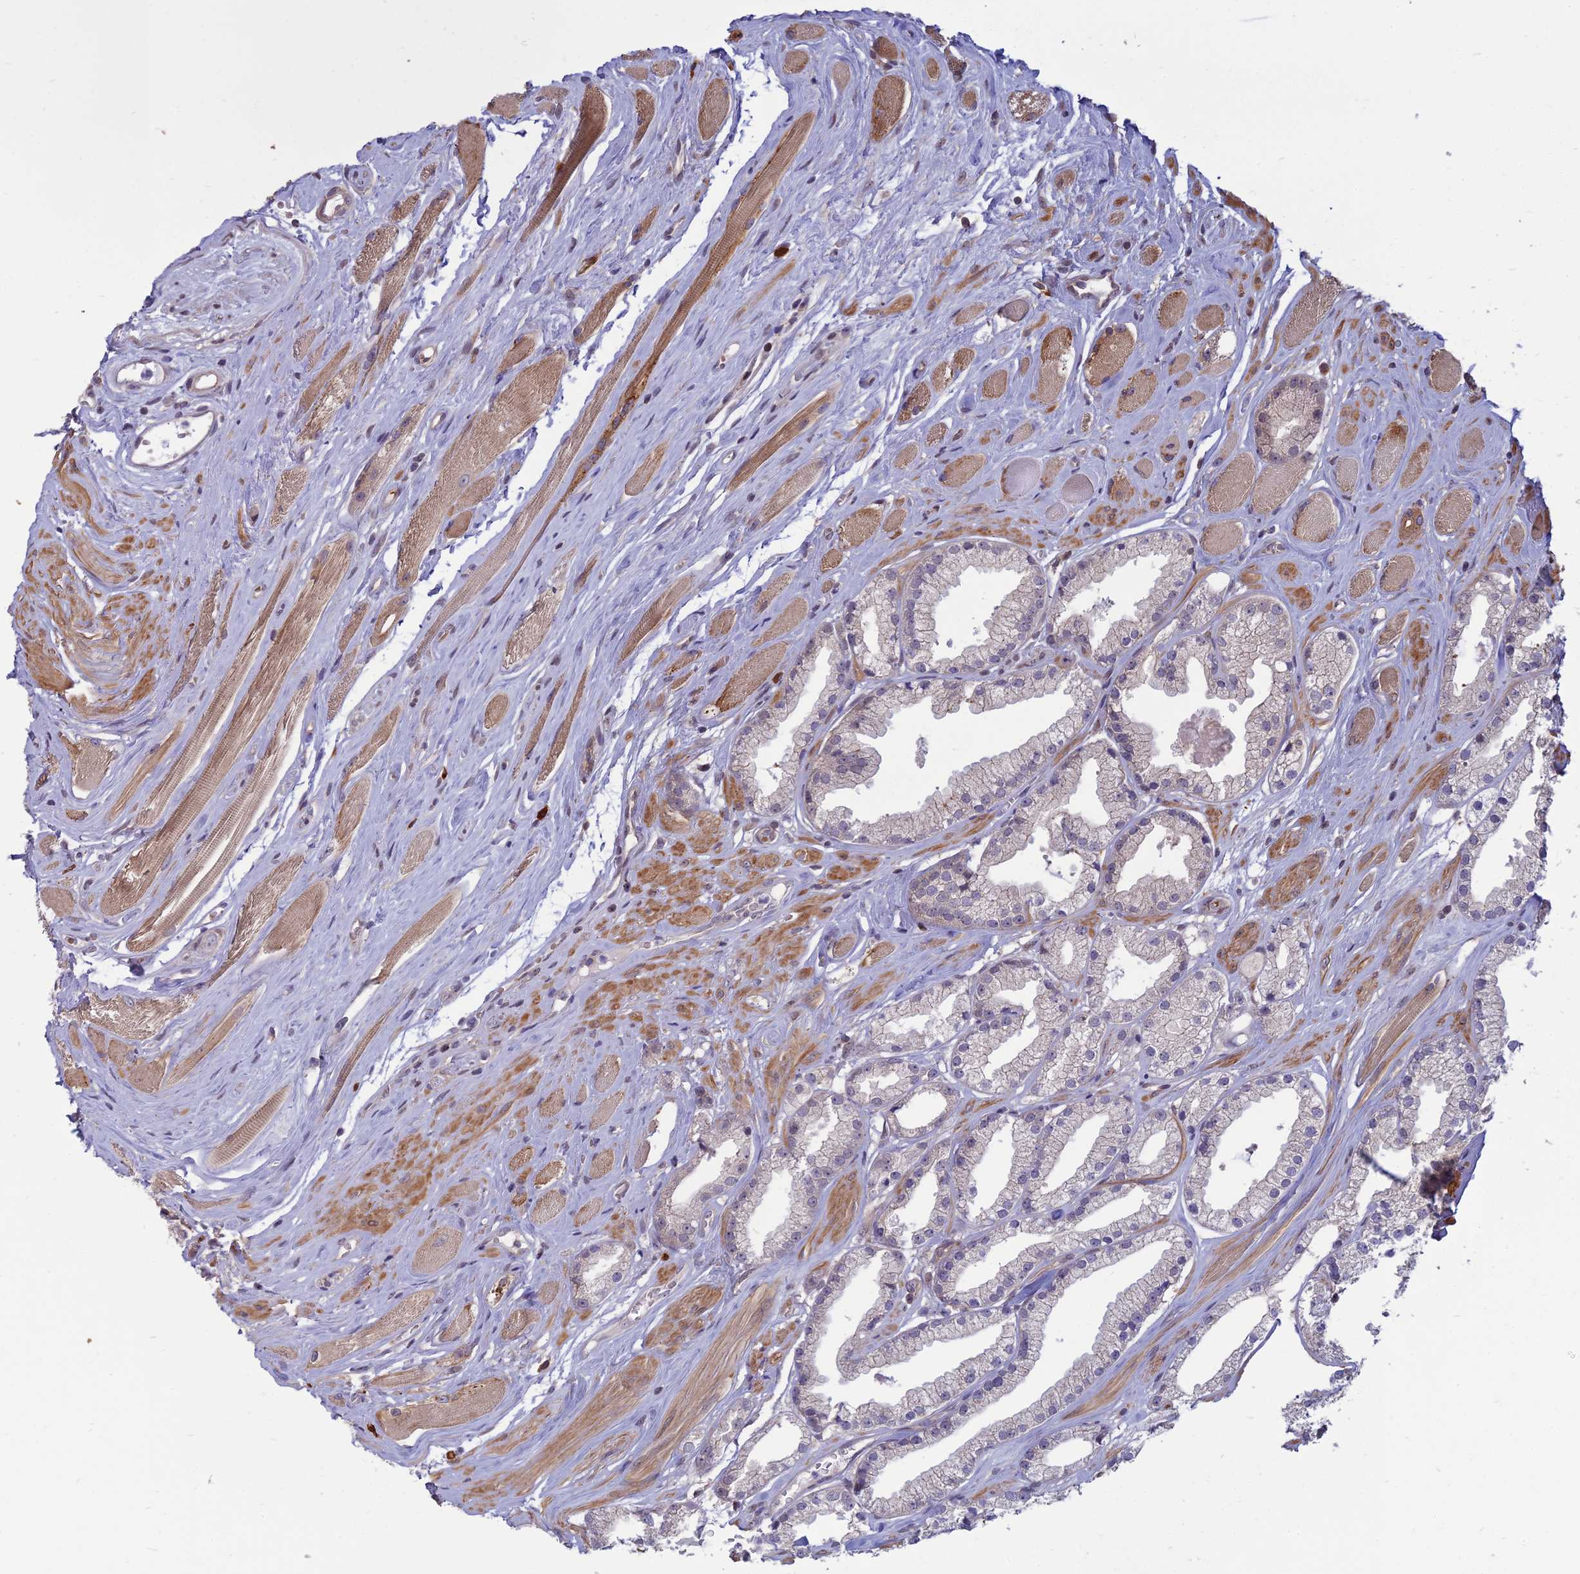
{"staining": {"intensity": "negative", "quantity": "none", "location": "none"}, "tissue": "prostate cancer", "cell_type": "Tumor cells", "image_type": "cancer", "snomed": [{"axis": "morphology", "description": "Adenocarcinoma, High grade"}, {"axis": "topography", "description": "Prostate"}], "caption": "Immunohistochemistry (IHC) photomicrograph of adenocarcinoma (high-grade) (prostate) stained for a protein (brown), which reveals no staining in tumor cells.", "gene": "OPA3", "patient": {"sex": "male", "age": 67}}